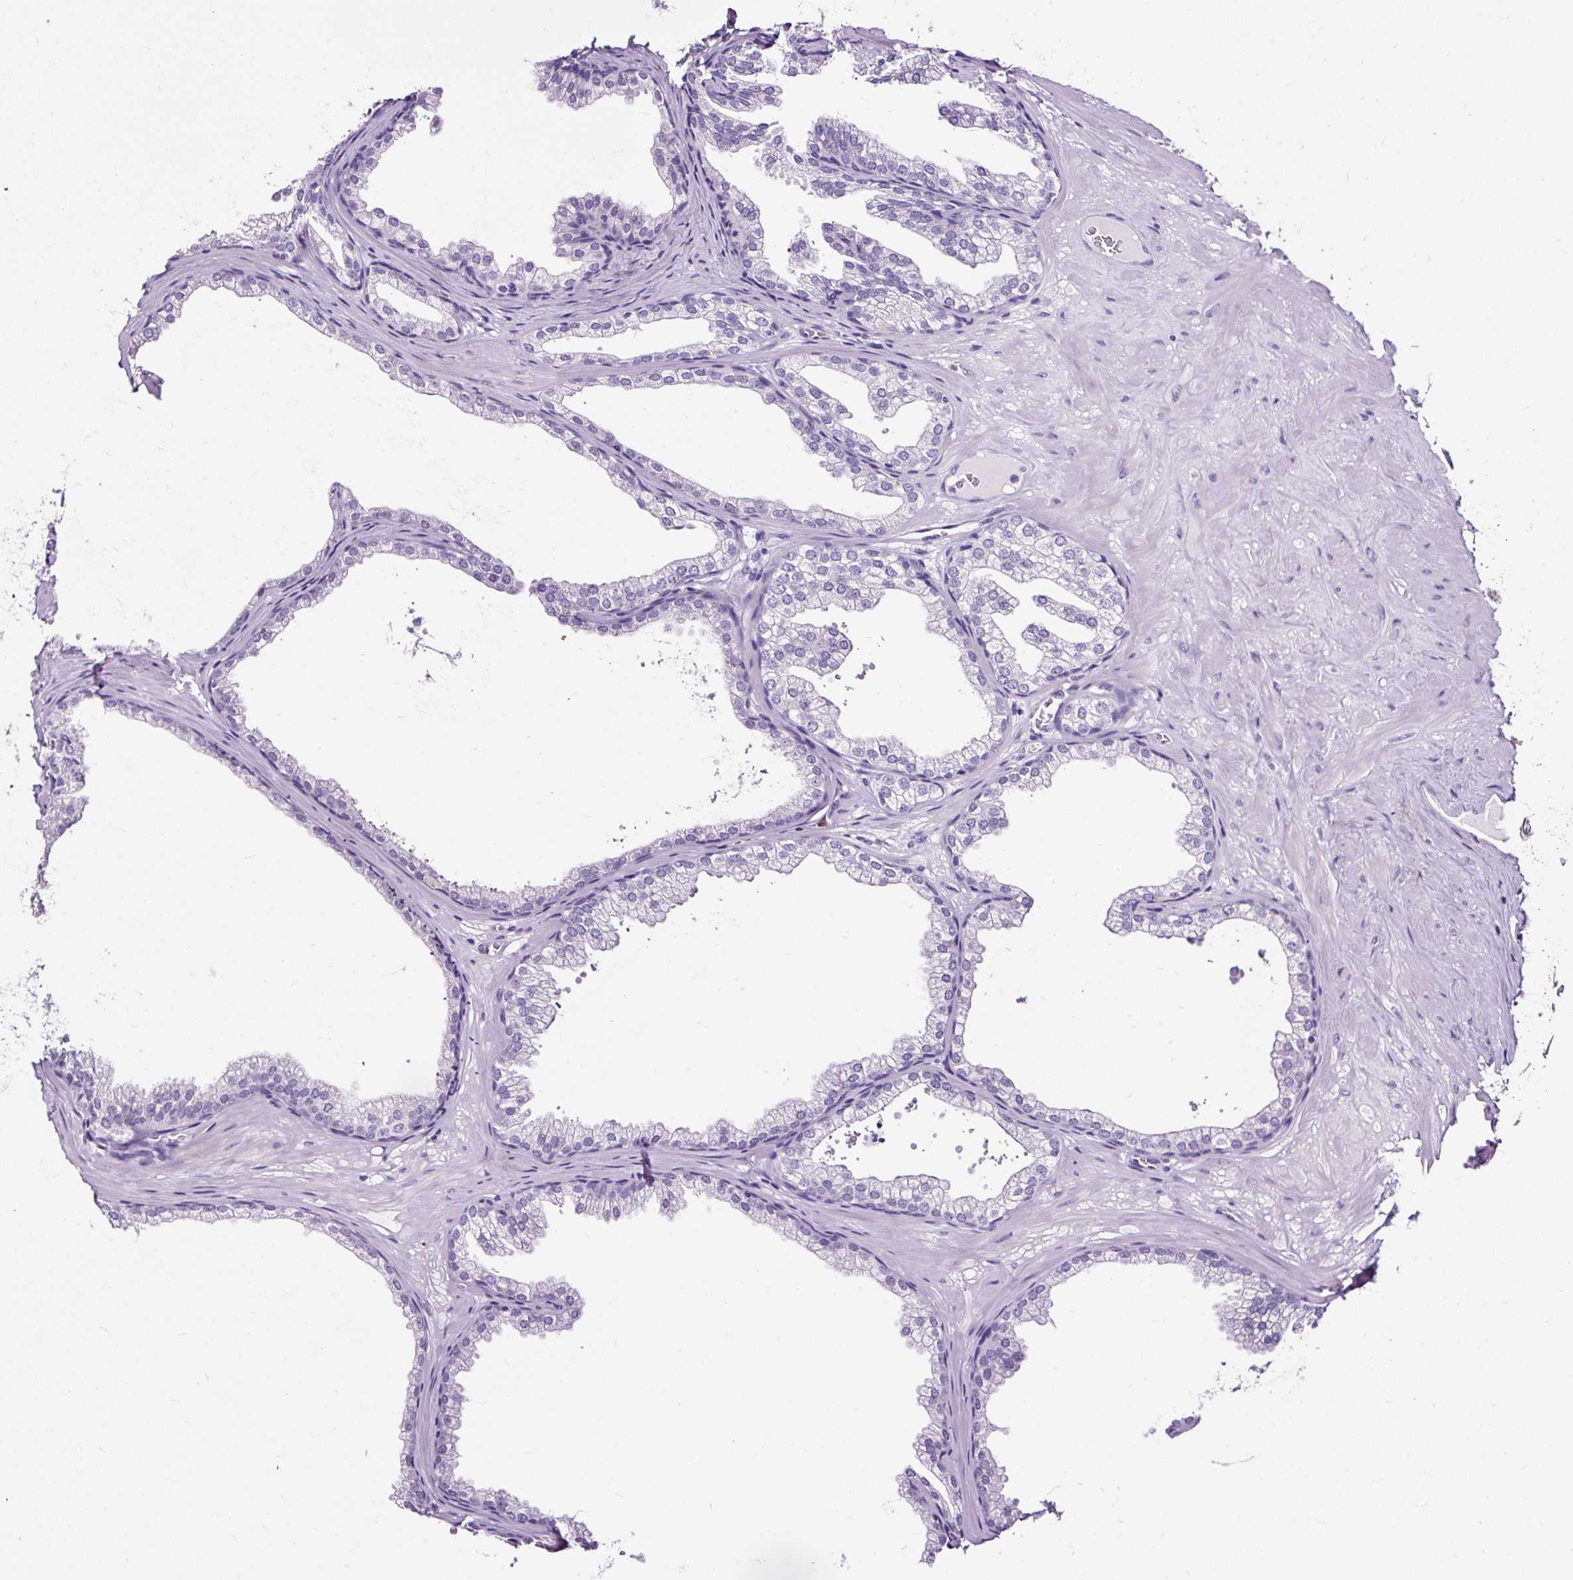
{"staining": {"intensity": "negative", "quantity": "none", "location": "none"}, "tissue": "prostate", "cell_type": "Glandular cells", "image_type": "normal", "snomed": [{"axis": "morphology", "description": "Normal tissue, NOS"}, {"axis": "topography", "description": "Prostate"}], "caption": "IHC micrograph of benign prostate: human prostate stained with DAB exhibits no significant protein expression in glandular cells.", "gene": "SLC7A8", "patient": {"sex": "male", "age": 37}}